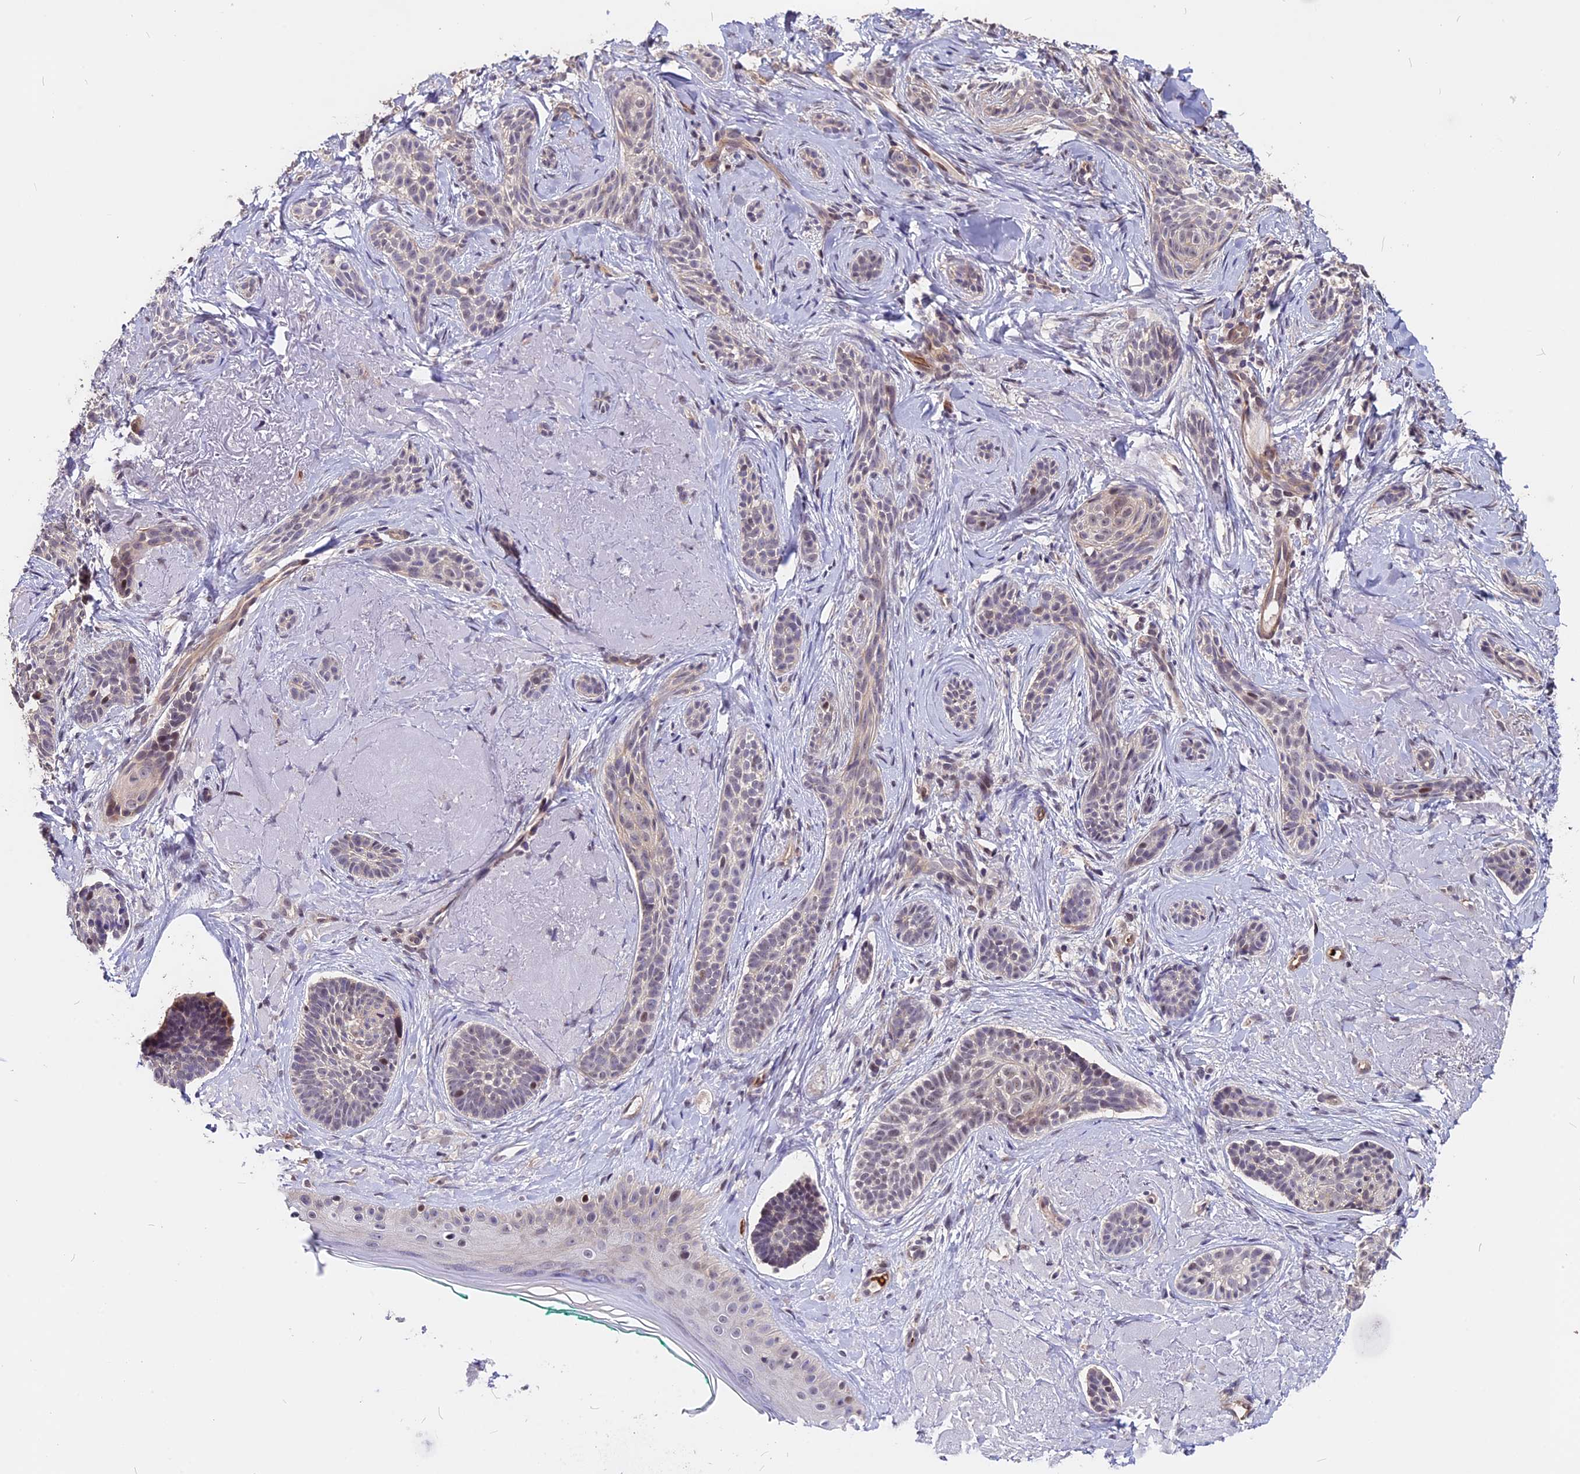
{"staining": {"intensity": "negative", "quantity": "none", "location": "none"}, "tissue": "skin cancer", "cell_type": "Tumor cells", "image_type": "cancer", "snomed": [{"axis": "morphology", "description": "Basal cell carcinoma"}, {"axis": "topography", "description": "Skin"}], "caption": "The photomicrograph displays no significant staining in tumor cells of skin cancer. (Stains: DAB (3,3'-diaminobenzidine) immunohistochemistry with hematoxylin counter stain, Microscopy: brightfield microscopy at high magnification).", "gene": "ZC3H10", "patient": {"sex": "male", "age": 71}}